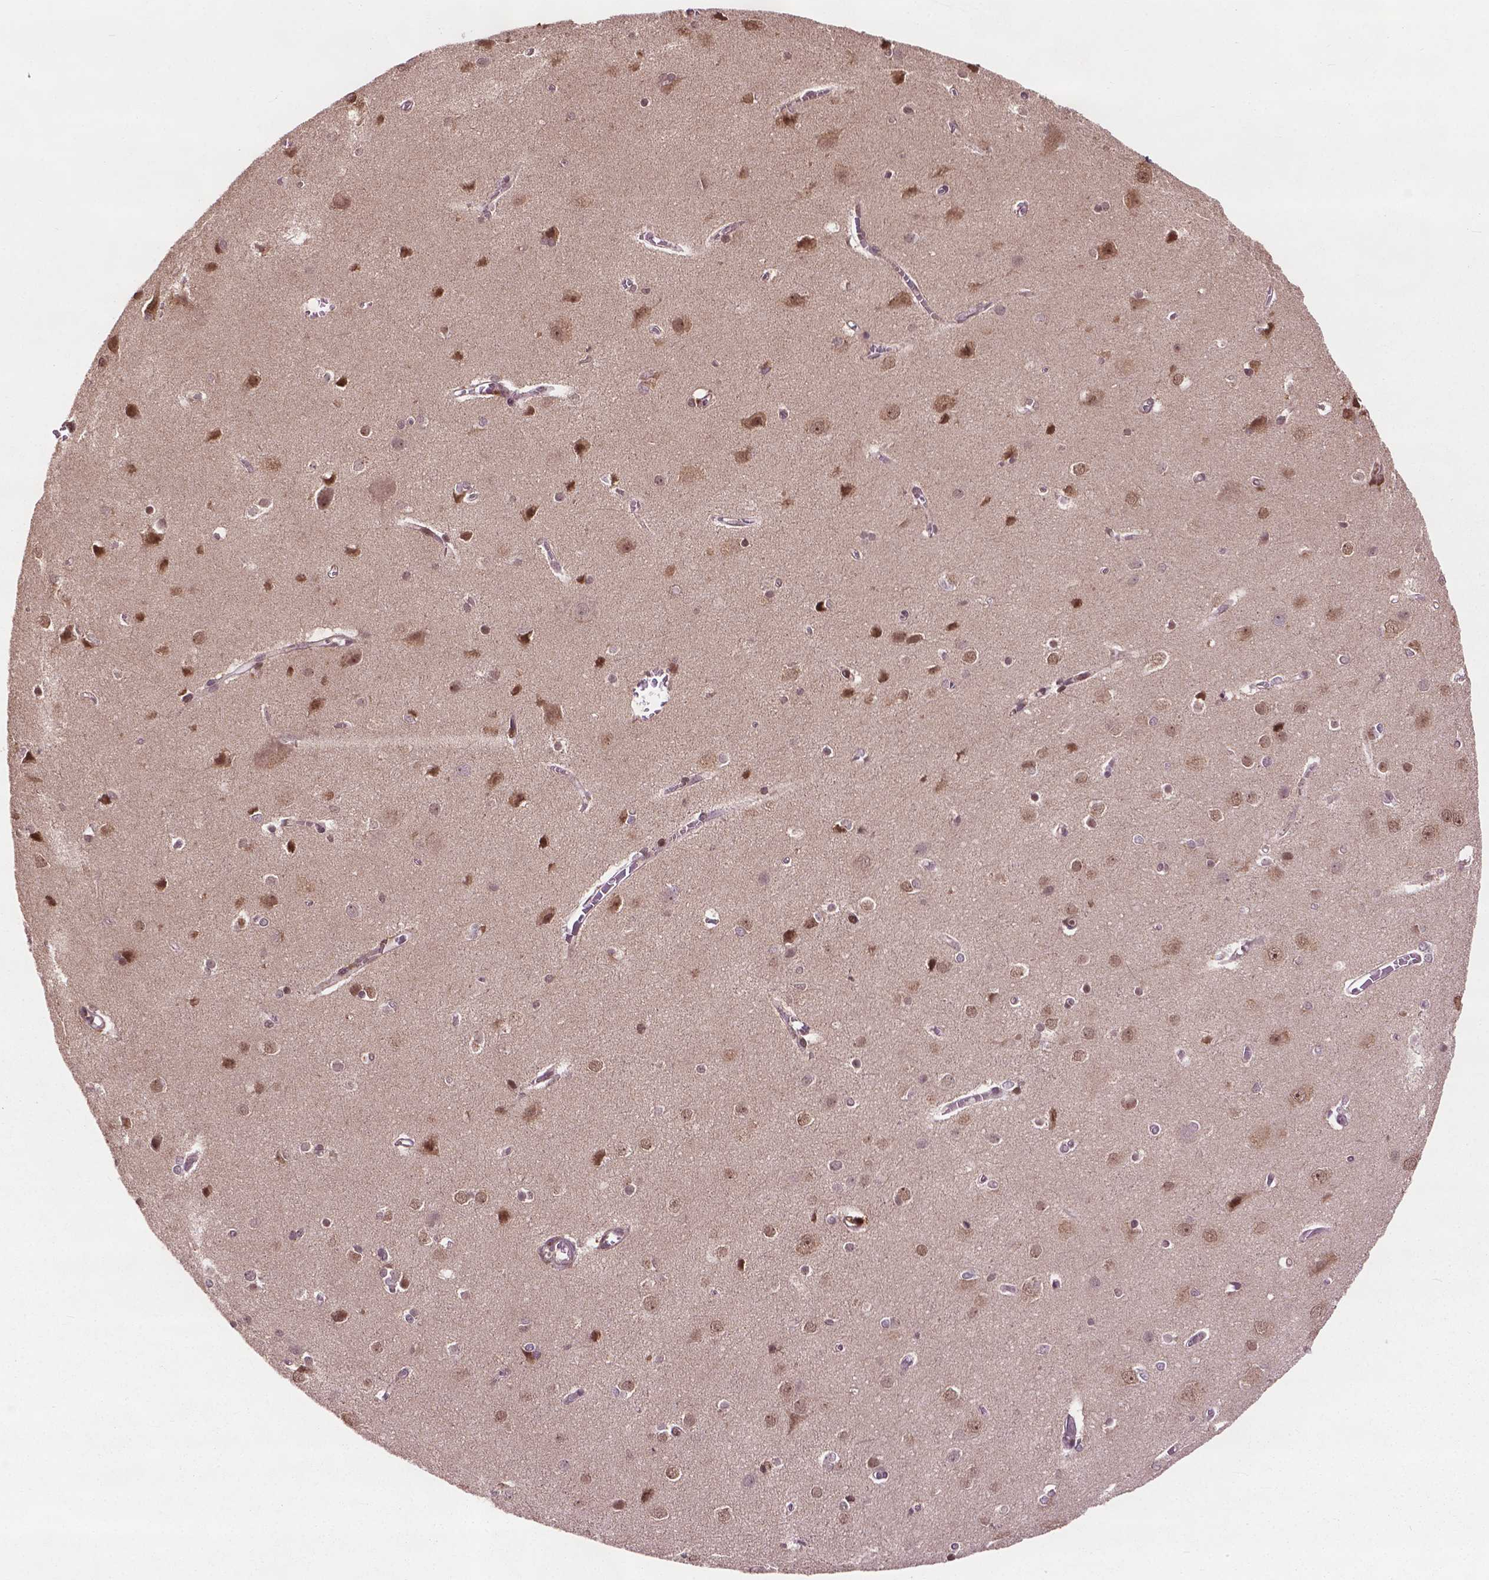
{"staining": {"intensity": "moderate", "quantity": "<25%", "location": "cytoplasmic/membranous"}, "tissue": "cerebral cortex", "cell_type": "Endothelial cells", "image_type": "normal", "snomed": [{"axis": "morphology", "description": "Normal tissue, NOS"}, {"axis": "topography", "description": "Cerebral cortex"}], "caption": "Immunohistochemistry (IHC) of benign cerebral cortex reveals low levels of moderate cytoplasmic/membranous positivity in approximately <25% of endothelial cells.", "gene": "B3GALNT2", "patient": {"sex": "male", "age": 37}}